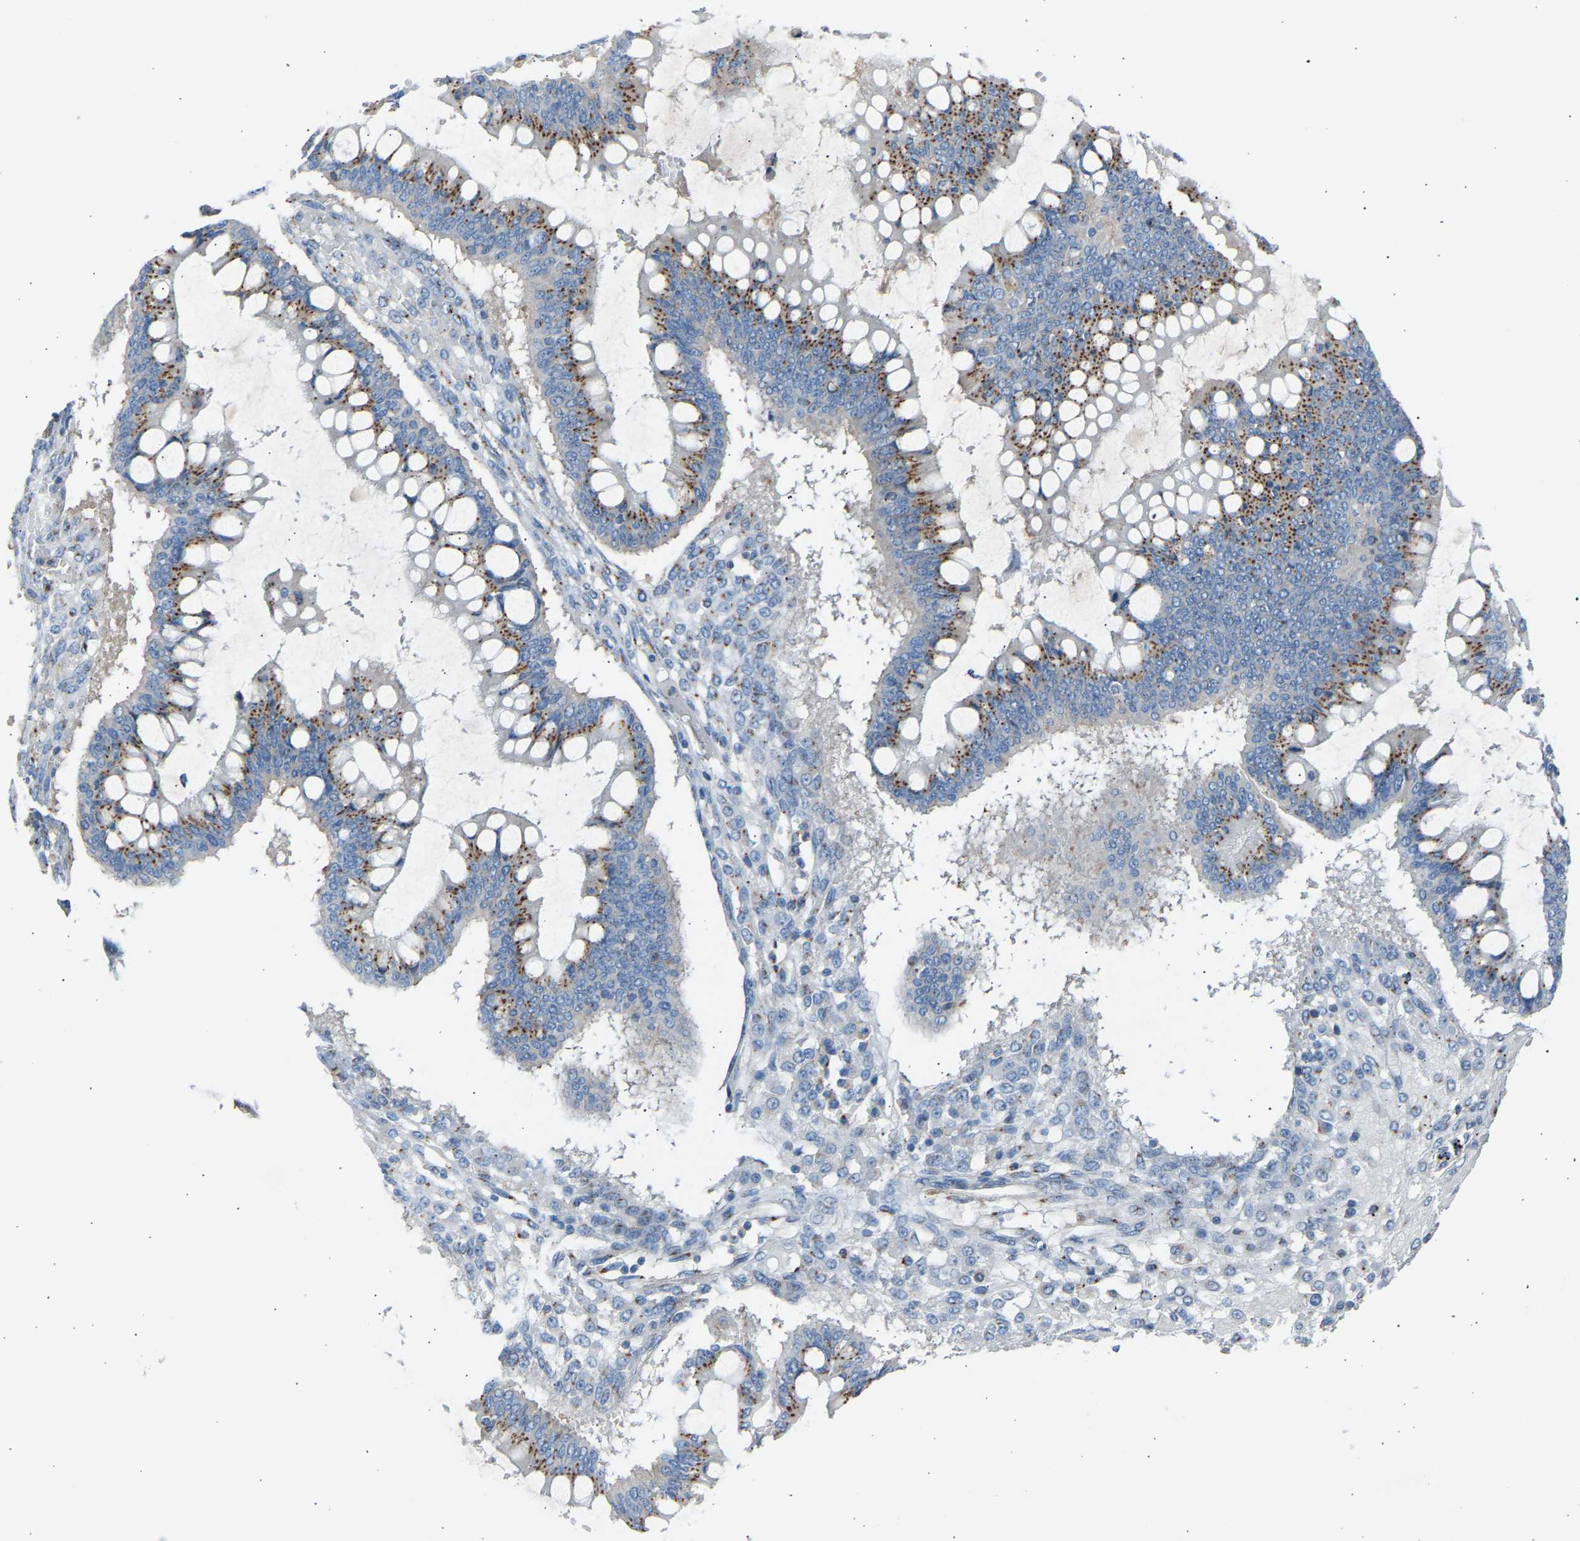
{"staining": {"intensity": "moderate", "quantity": ">75%", "location": "cytoplasmic/membranous"}, "tissue": "ovarian cancer", "cell_type": "Tumor cells", "image_type": "cancer", "snomed": [{"axis": "morphology", "description": "Cystadenocarcinoma, mucinous, NOS"}, {"axis": "topography", "description": "Ovary"}], "caption": "Approximately >75% of tumor cells in ovarian mucinous cystadenocarcinoma demonstrate moderate cytoplasmic/membranous protein staining as visualized by brown immunohistochemical staining.", "gene": "CYREN", "patient": {"sex": "female", "age": 73}}